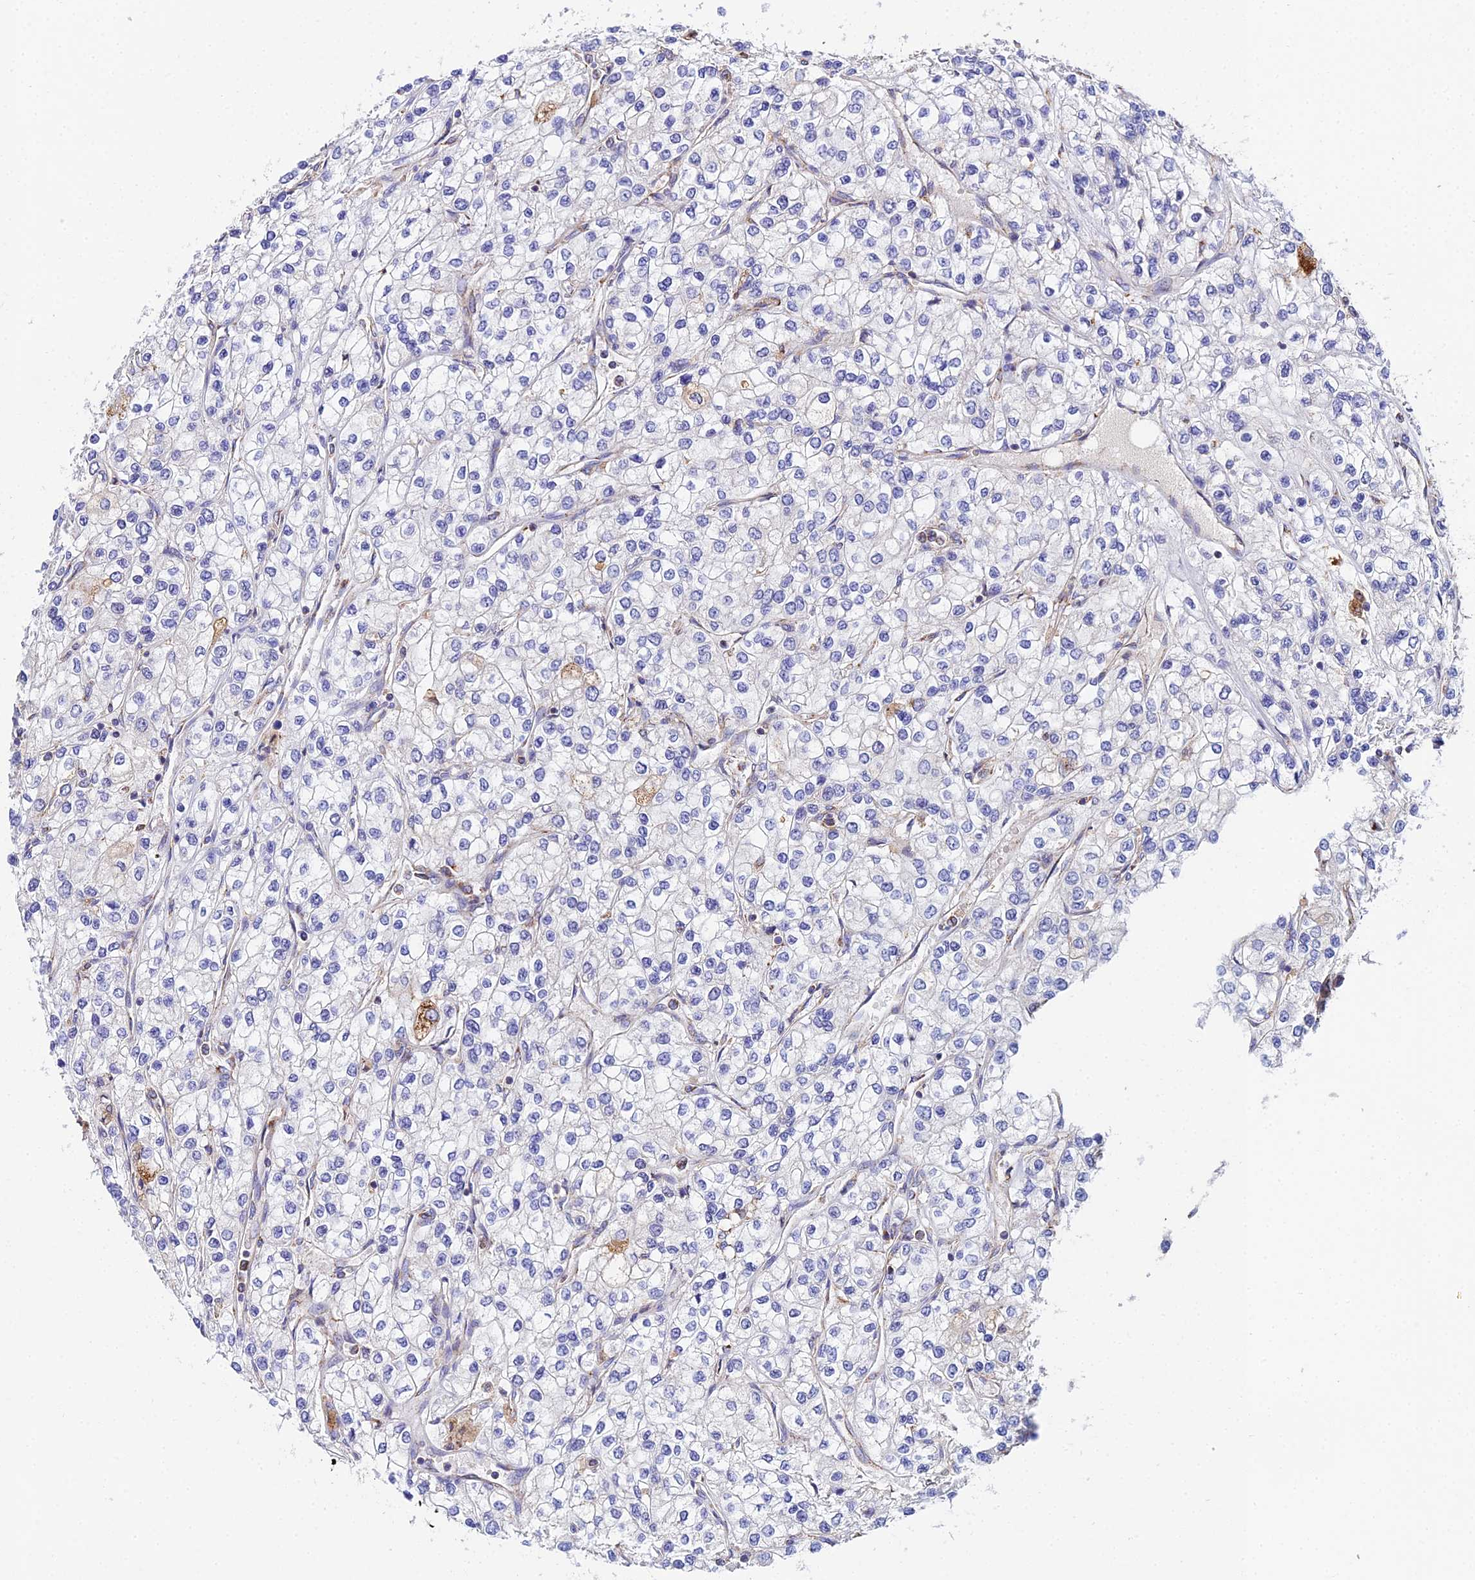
{"staining": {"intensity": "negative", "quantity": "none", "location": "none"}, "tissue": "renal cancer", "cell_type": "Tumor cells", "image_type": "cancer", "snomed": [{"axis": "morphology", "description": "Adenocarcinoma, NOS"}, {"axis": "topography", "description": "Kidney"}], "caption": "Immunohistochemistry (IHC) image of neoplastic tissue: renal adenocarcinoma stained with DAB (3,3'-diaminobenzidine) demonstrates no significant protein positivity in tumor cells.", "gene": "NIPSNAP3A", "patient": {"sex": "male", "age": 80}}